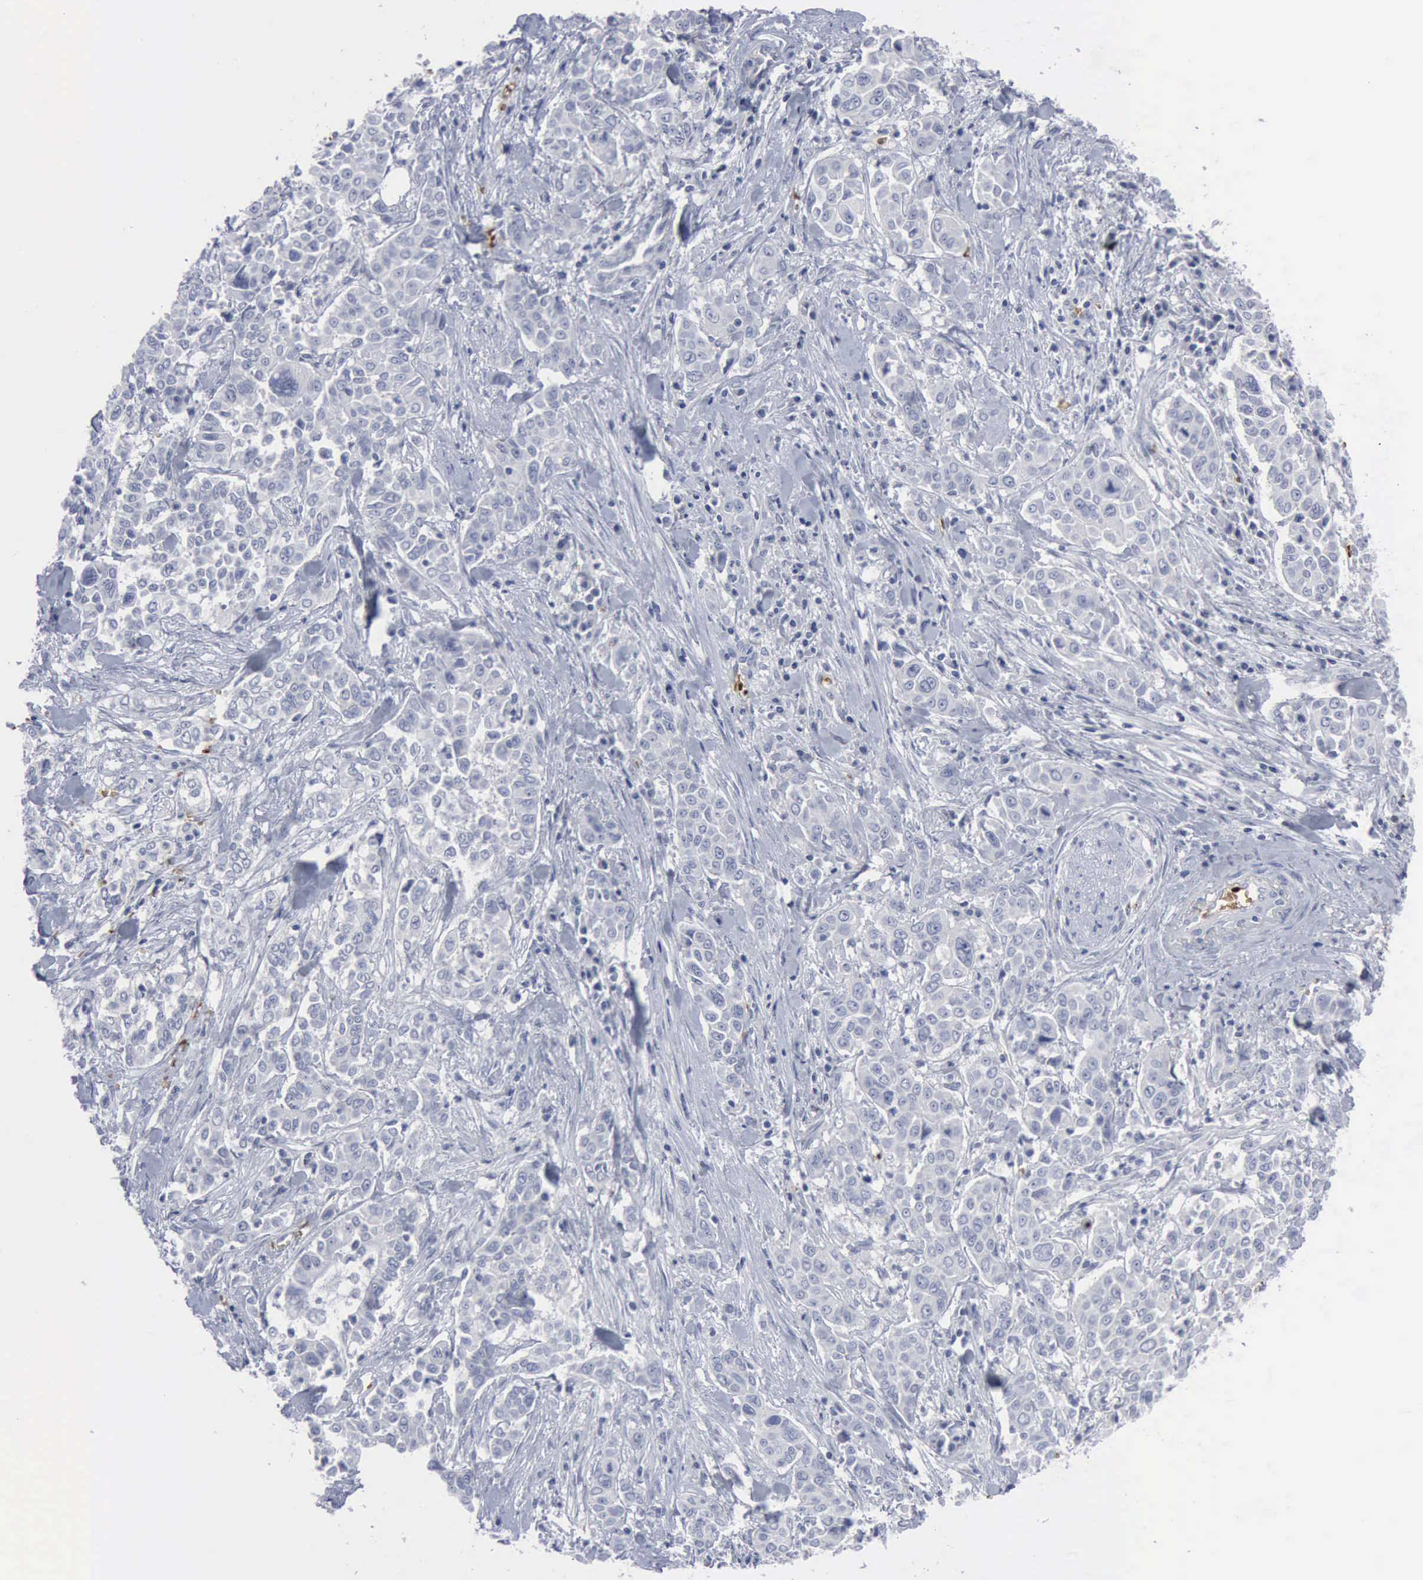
{"staining": {"intensity": "negative", "quantity": "none", "location": "none"}, "tissue": "pancreatic cancer", "cell_type": "Tumor cells", "image_type": "cancer", "snomed": [{"axis": "morphology", "description": "Adenocarcinoma, NOS"}, {"axis": "topography", "description": "Pancreas"}], "caption": "Pancreatic cancer (adenocarcinoma) was stained to show a protein in brown. There is no significant staining in tumor cells.", "gene": "TGFB1", "patient": {"sex": "female", "age": 52}}